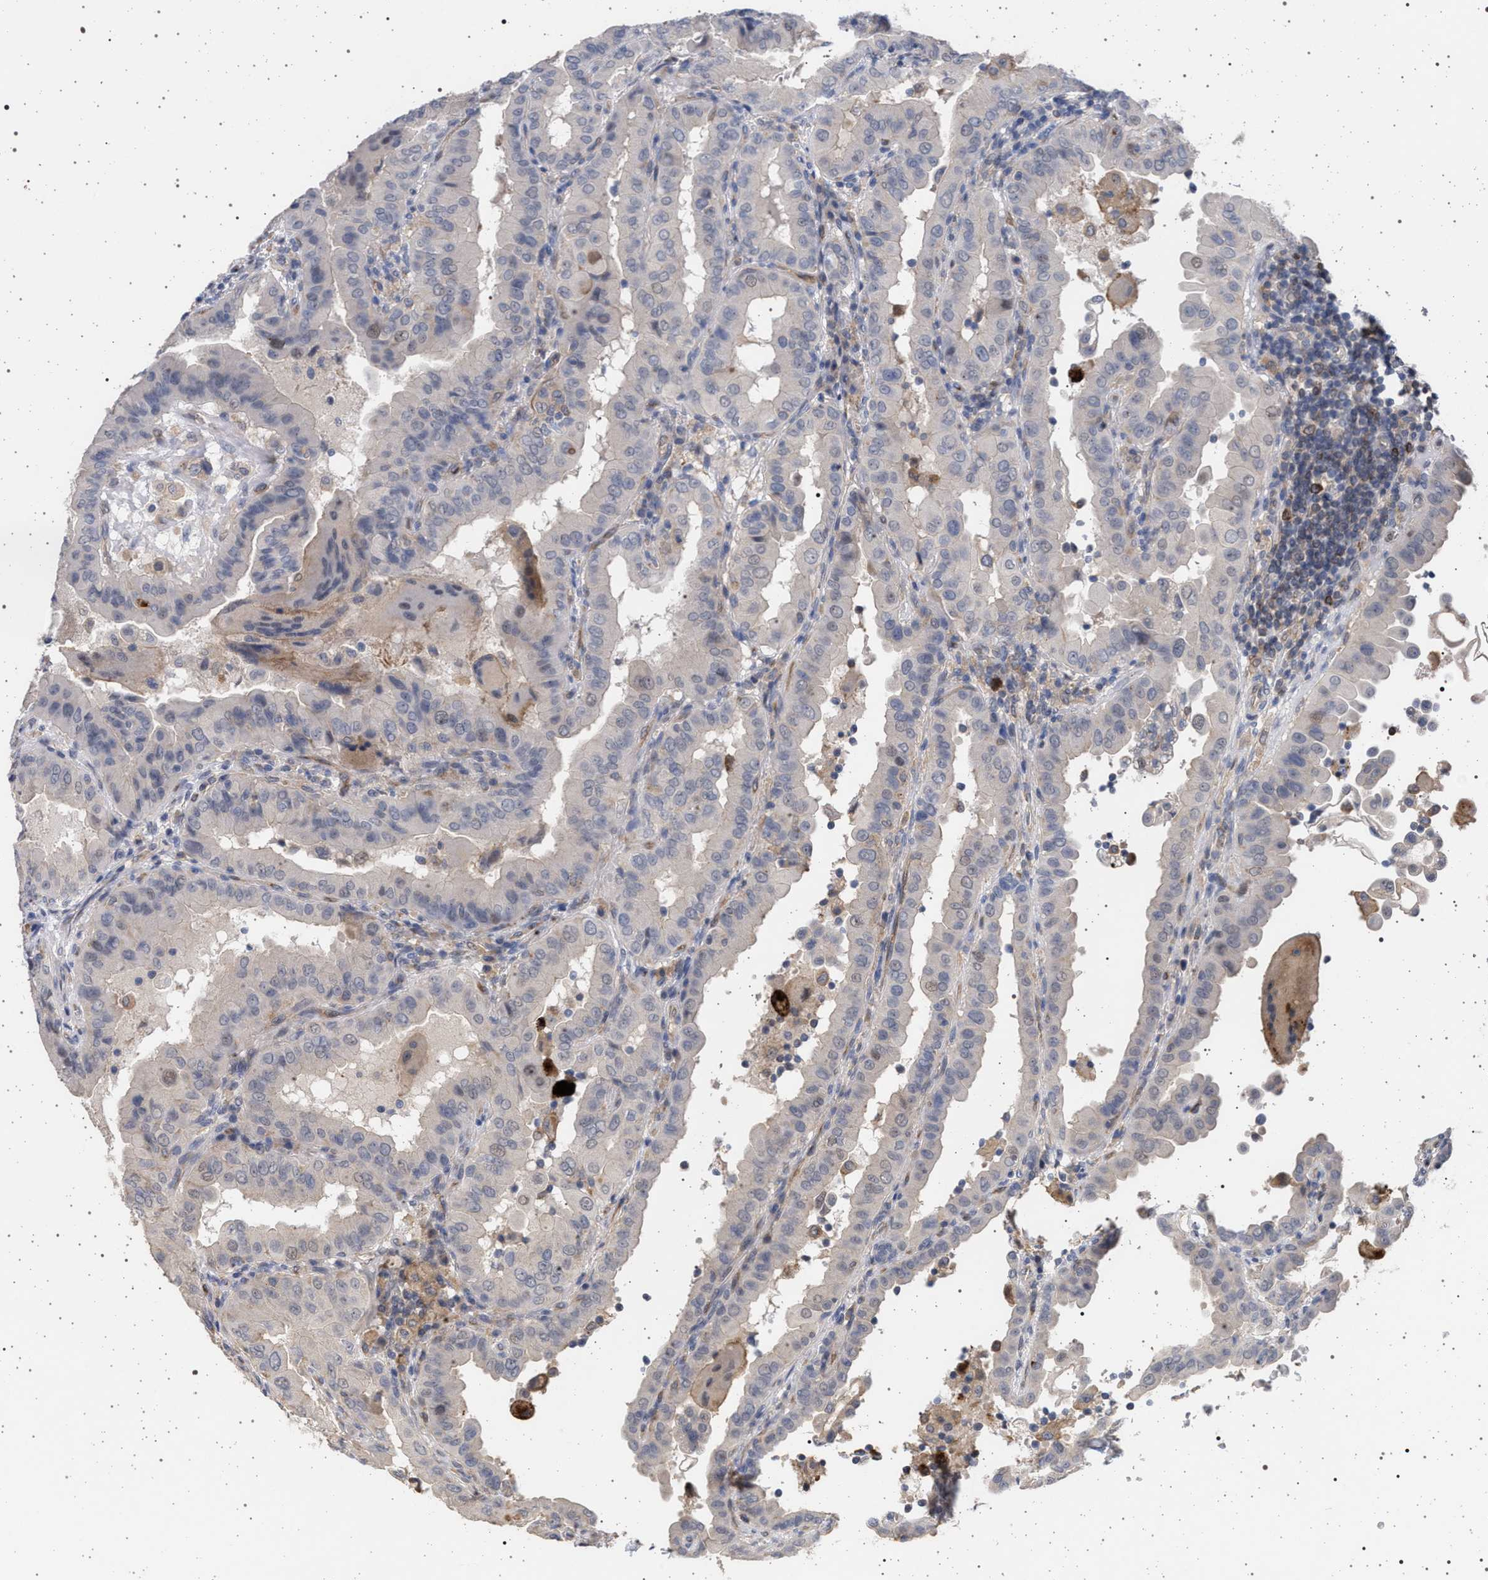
{"staining": {"intensity": "negative", "quantity": "none", "location": "none"}, "tissue": "thyroid cancer", "cell_type": "Tumor cells", "image_type": "cancer", "snomed": [{"axis": "morphology", "description": "Papillary adenocarcinoma, NOS"}, {"axis": "topography", "description": "Thyroid gland"}], "caption": "DAB (3,3'-diaminobenzidine) immunohistochemical staining of human thyroid cancer exhibits no significant staining in tumor cells.", "gene": "RBM48", "patient": {"sex": "male", "age": 33}}